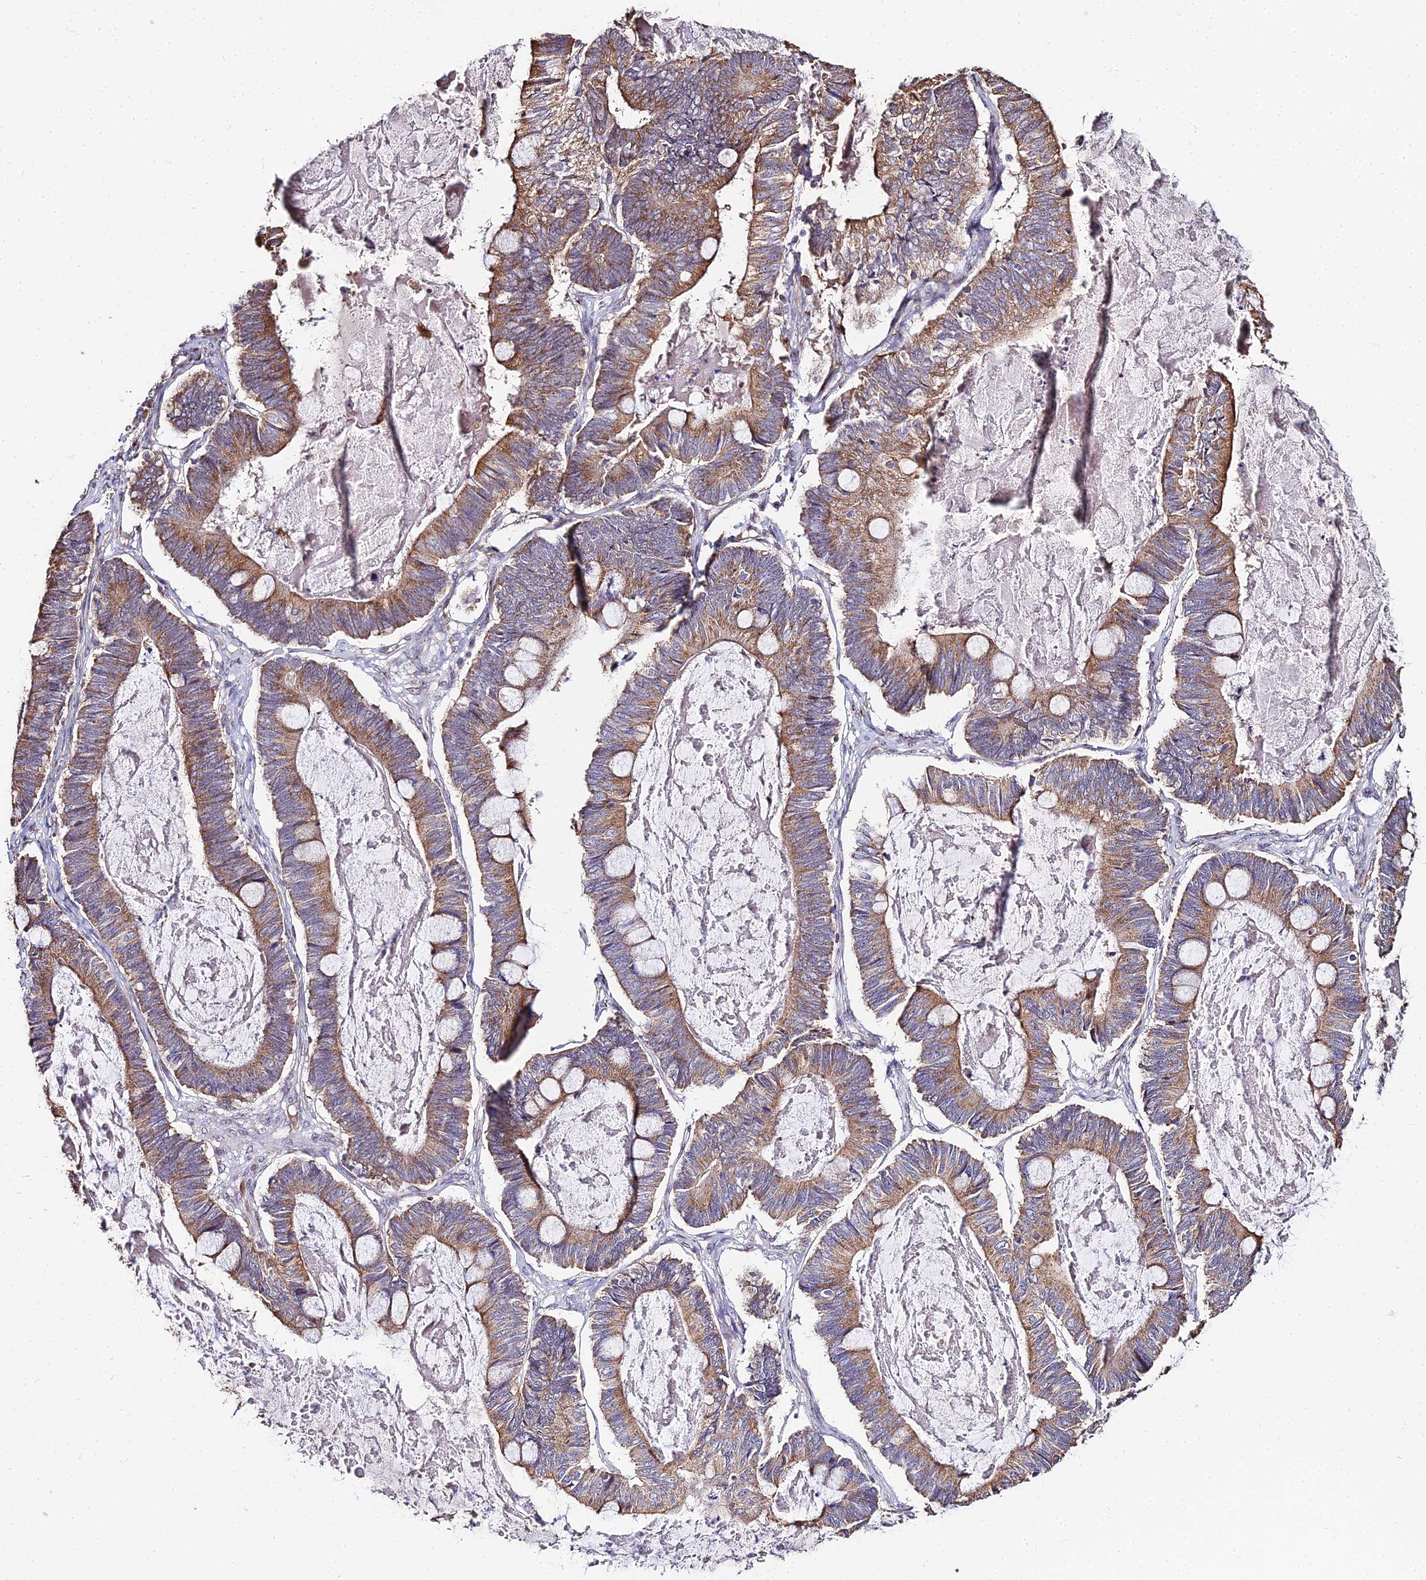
{"staining": {"intensity": "moderate", "quantity": ">75%", "location": "cytoplasmic/membranous"}, "tissue": "ovarian cancer", "cell_type": "Tumor cells", "image_type": "cancer", "snomed": [{"axis": "morphology", "description": "Cystadenocarcinoma, mucinous, NOS"}, {"axis": "topography", "description": "Ovary"}], "caption": "This histopathology image reveals immunohistochemistry (IHC) staining of human ovarian cancer (mucinous cystadenocarcinoma), with medium moderate cytoplasmic/membranous positivity in about >75% of tumor cells.", "gene": "PEX19", "patient": {"sex": "female", "age": 61}}